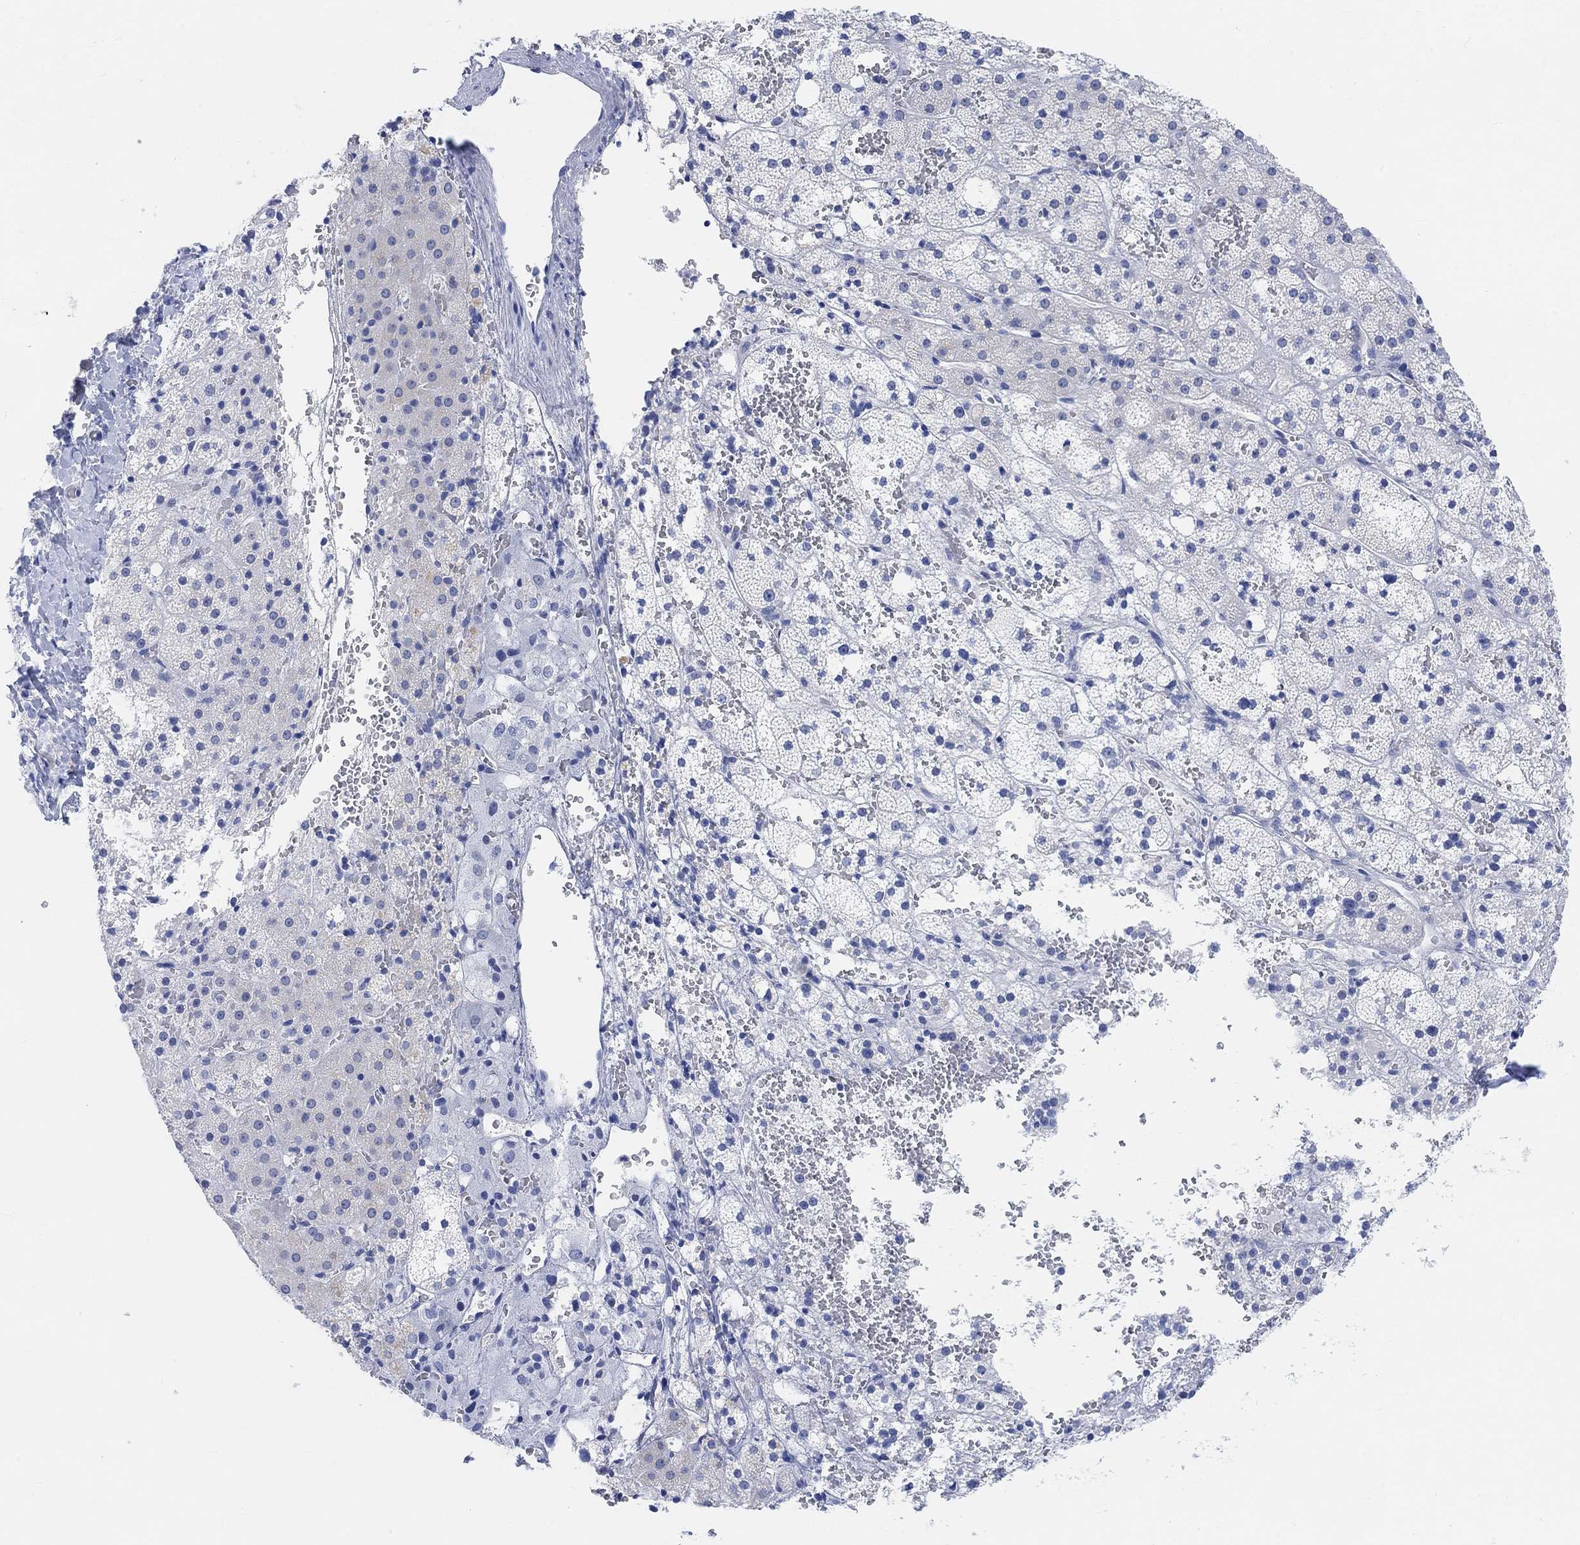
{"staining": {"intensity": "negative", "quantity": "none", "location": "none"}, "tissue": "adrenal gland", "cell_type": "Glandular cells", "image_type": "normal", "snomed": [{"axis": "morphology", "description": "Normal tissue, NOS"}, {"axis": "topography", "description": "Adrenal gland"}], "caption": "The micrograph demonstrates no significant positivity in glandular cells of adrenal gland.", "gene": "ENO4", "patient": {"sex": "male", "age": 53}}